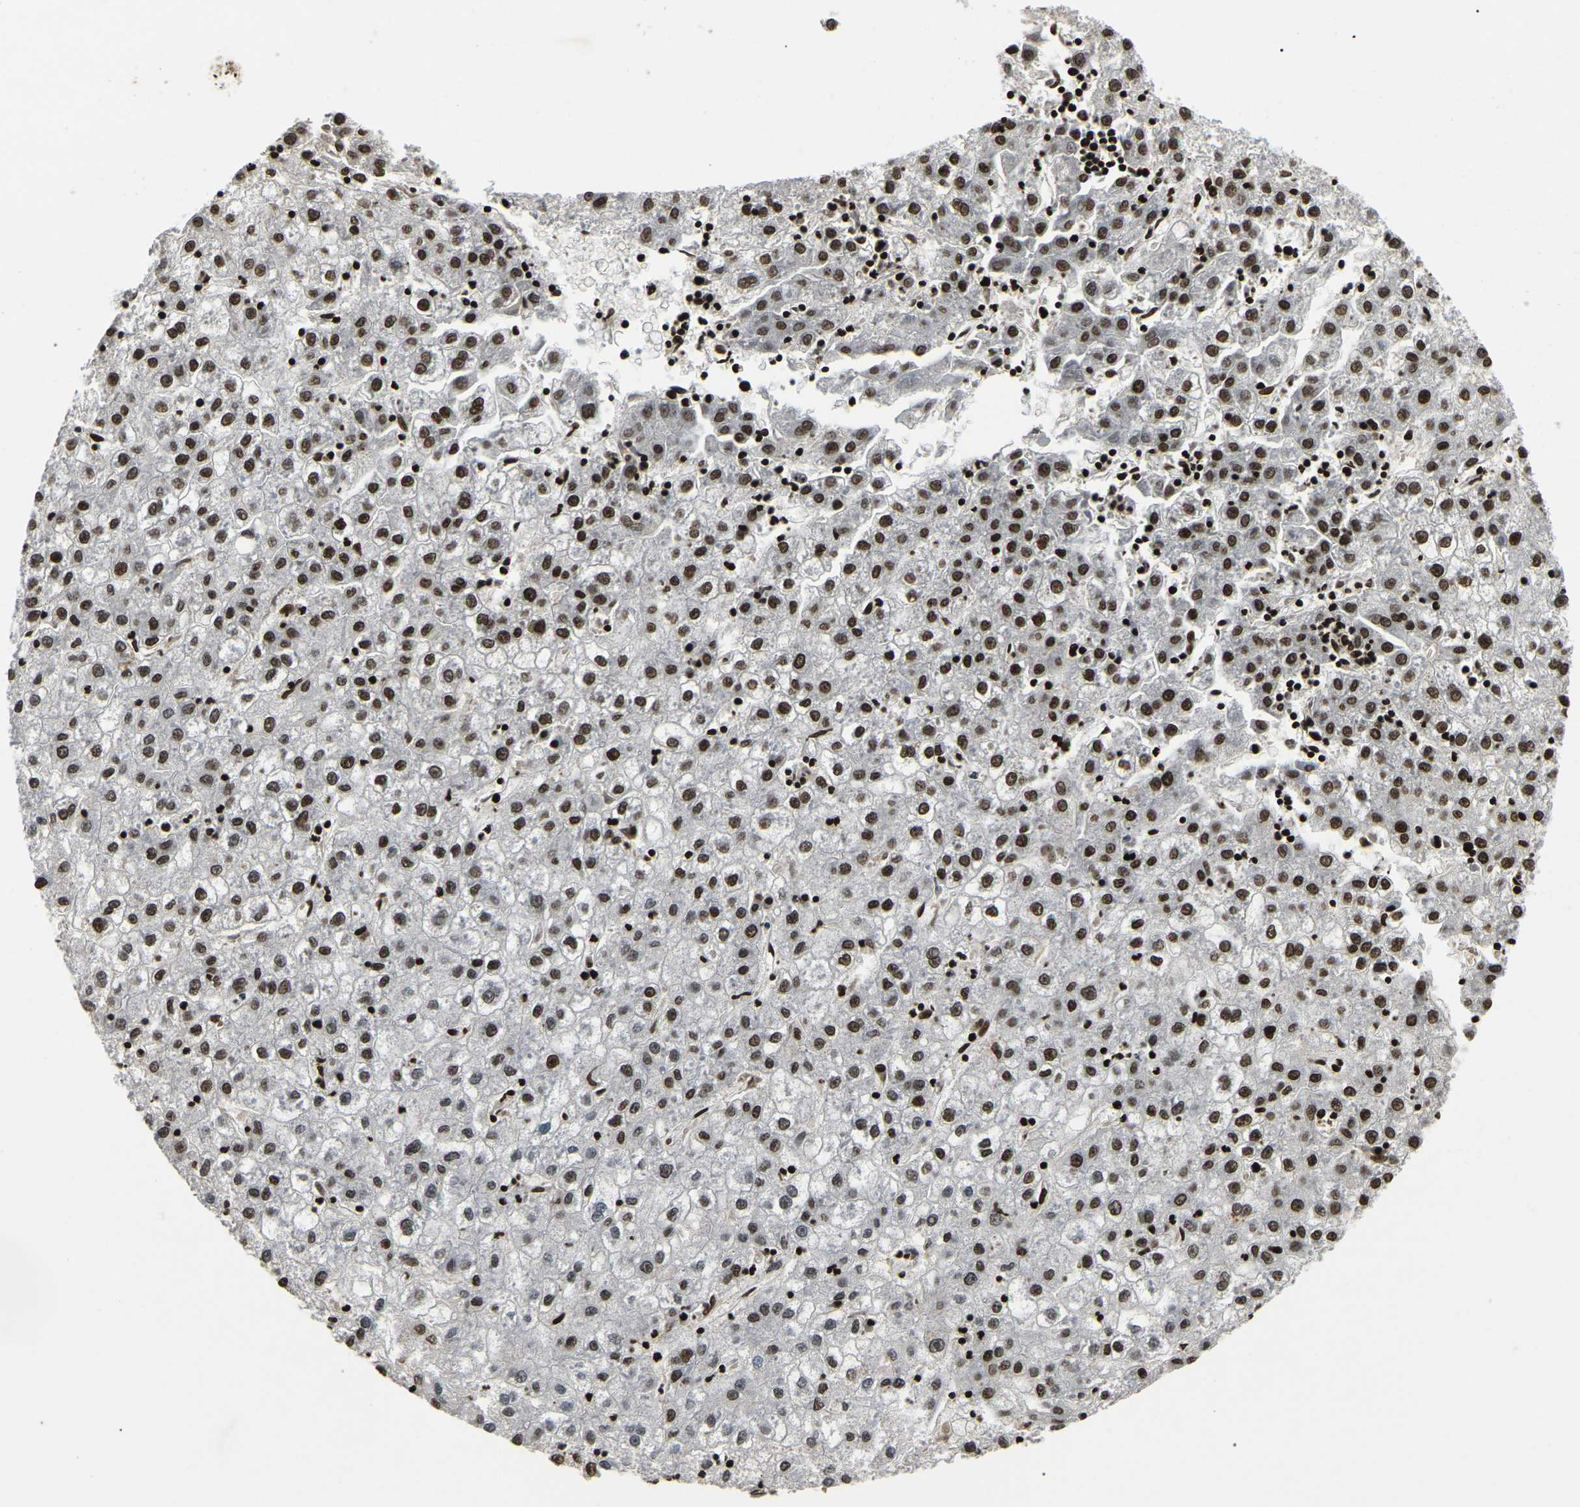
{"staining": {"intensity": "moderate", "quantity": ">75%", "location": "nuclear"}, "tissue": "liver cancer", "cell_type": "Tumor cells", "image_type": "cancer", "snomed": [{"axis": "morphology", "description": "Carcinoma, Hepatocellular, NOS"}, {"axis": "topography", "description": "Liver"}], "caption": "Liver cancer (hepatocellular carcinoma) stained with a protein marker displays moderate staining in tumor cells.", "gene": "LRRC61", "patient": {"sex": "male", "age": 72}}